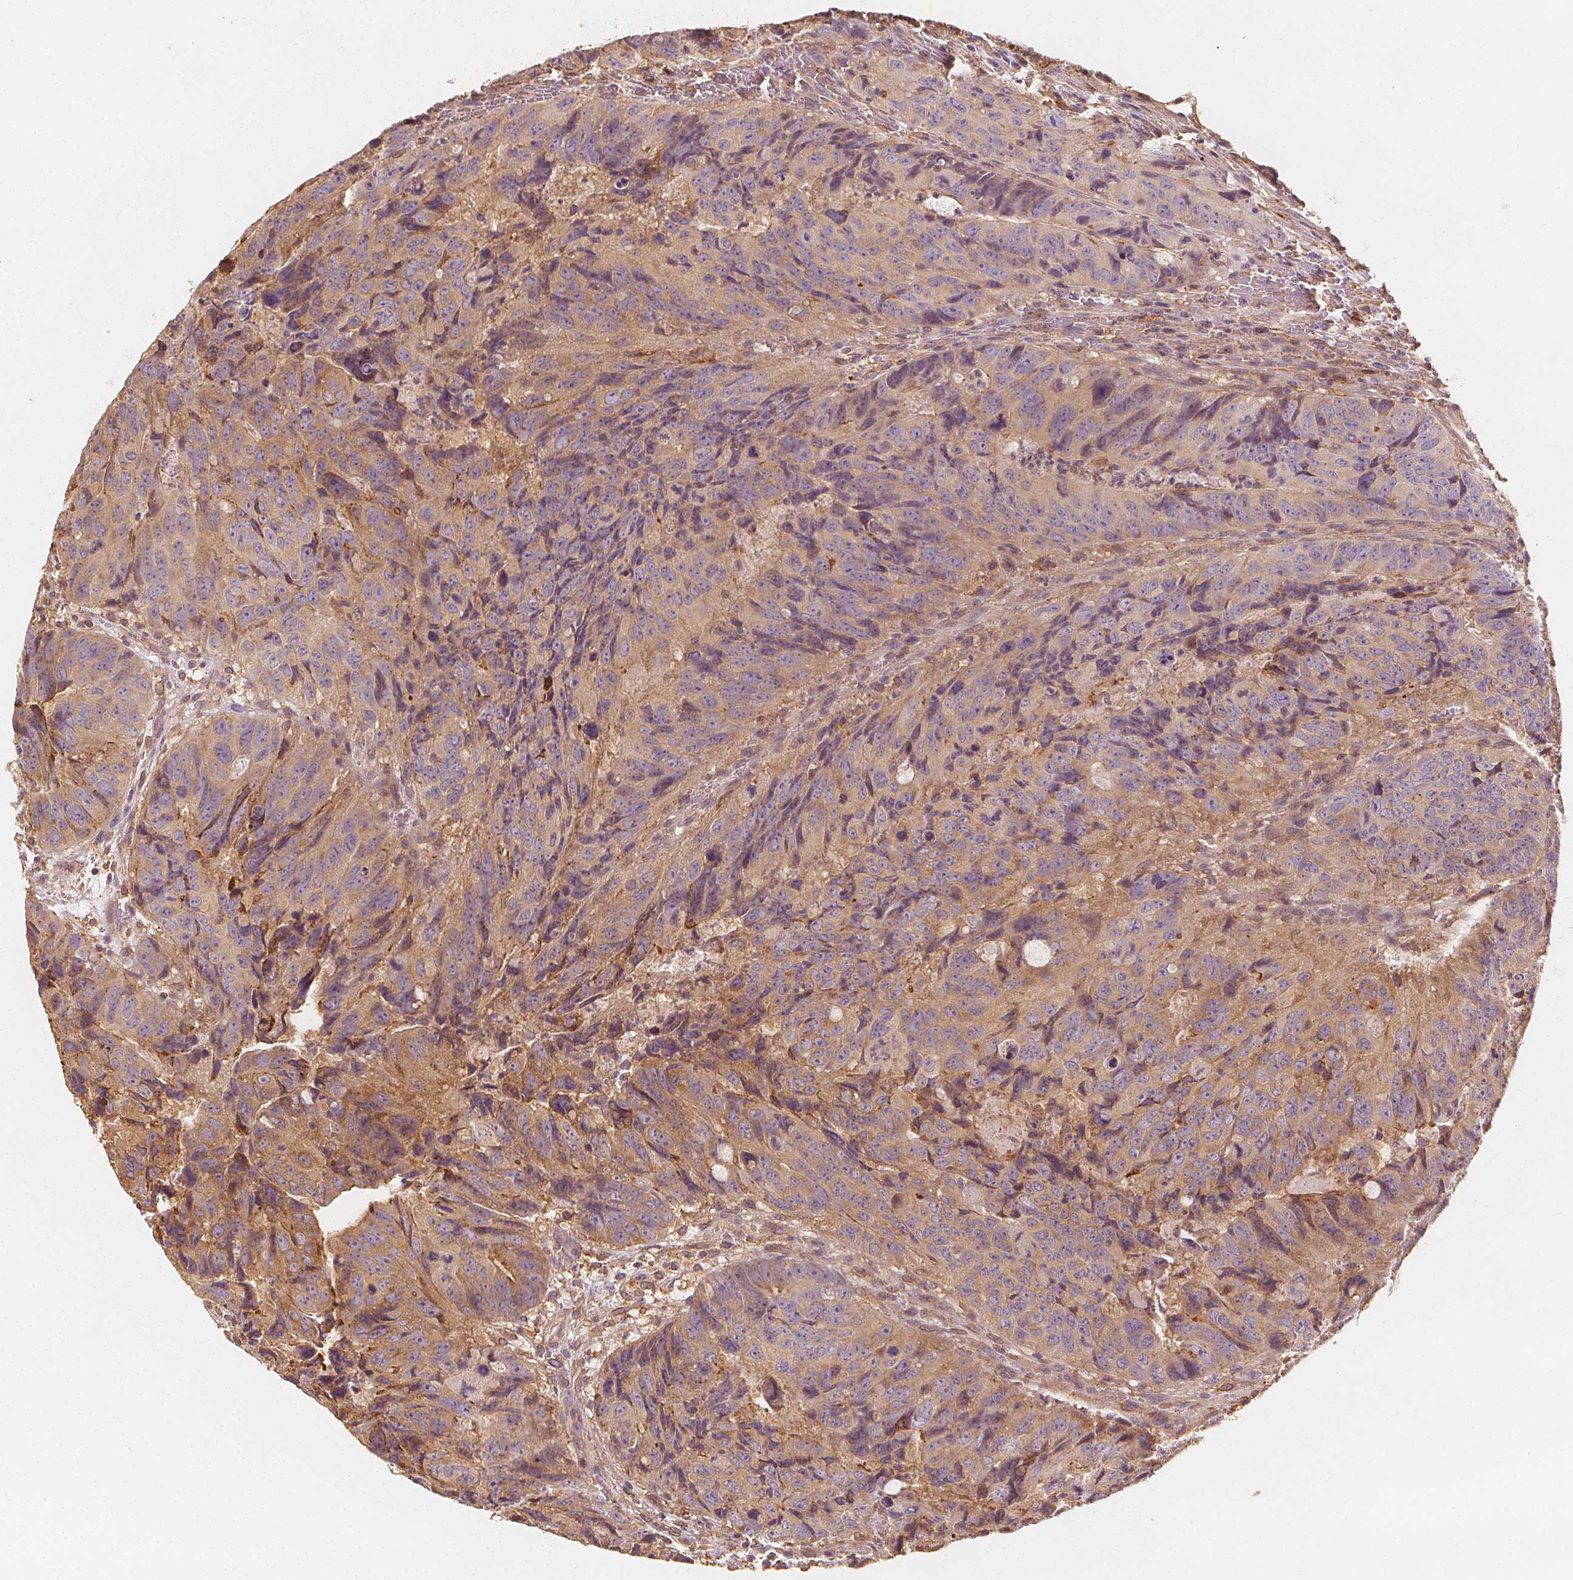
{"staining": {"intensity": "weak", "quantity": ">75%", "location": "cytoplasmic/membranous"}, "tissue": "colorectal cancer", "cell_type": "Tumor cells", "image_type": "cancer", "snomed": [{"axis": "morphology", "description": "Adenocarcinoma, NOS"}, {"axis": "topography", "description": "Colon"}], "caption": "Human adenocarcinoma (colorectal) stained with a brown dye displays weak cytoplasmic/membranous positive staining in approximately >75% of tumor cells.", "gene": "ARHGAP26", "patient": {"sex": "male", "age": 79}}